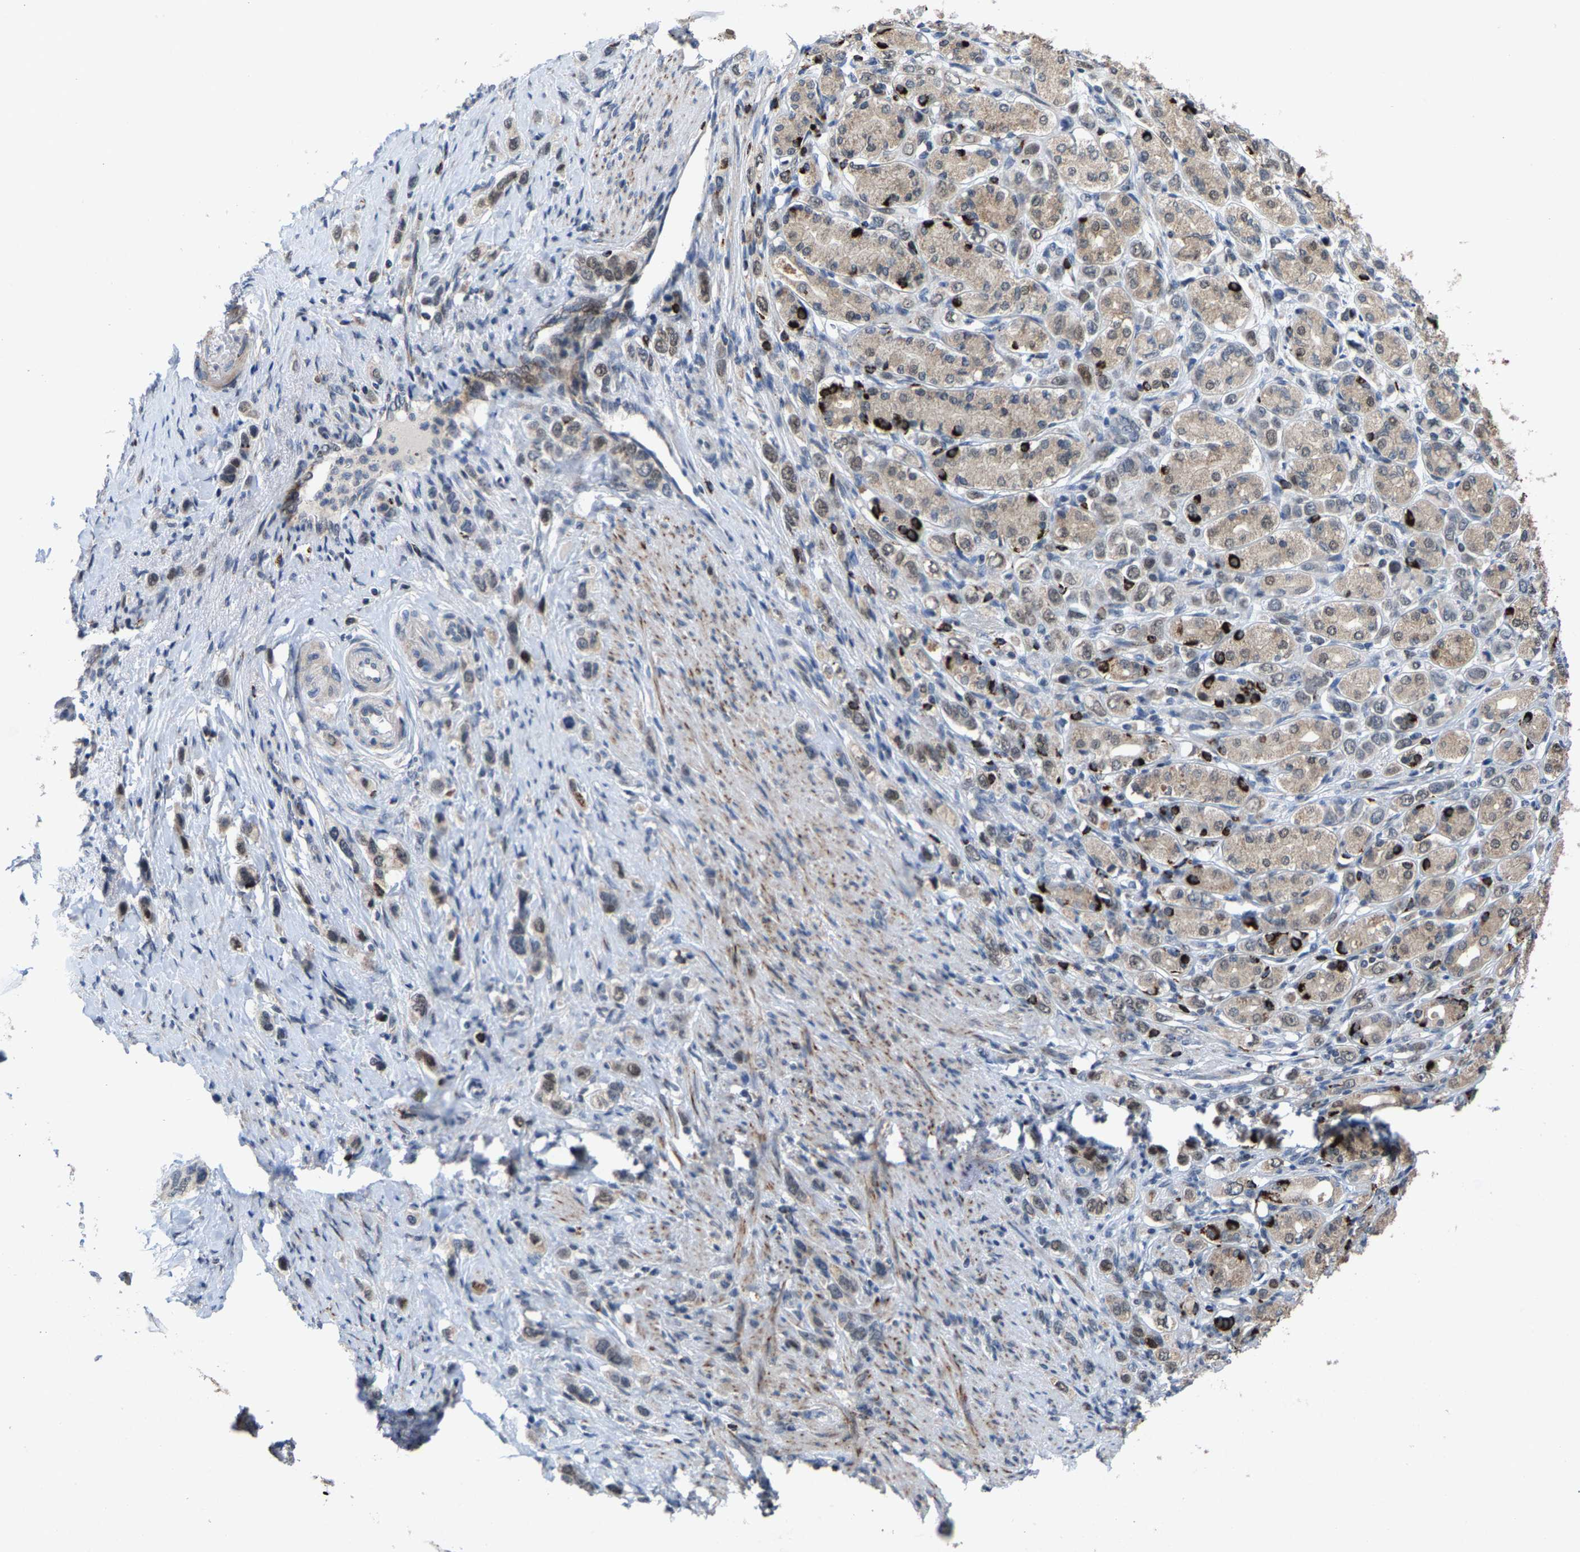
{"staining": {"intensity": "weak", "quantity": "25%-75%", "location": "cytoplasmic/membranous"}, "tissue": "stomach cancer", "cell_type": "Tumor cells", "image_type": "cancer", "snomed": [{"axis": "morphology", "description": "Adenocarcinoma, NOS"}, {"axis": "topography", "description": "Stomach"}], "caption": "A brown stain highlights weak cytoplasmic/membranous staining of a protein in stomach cancer tumor cells.", "gene": "TDRKH", "patient": {"sex": "female", "age": 65}}